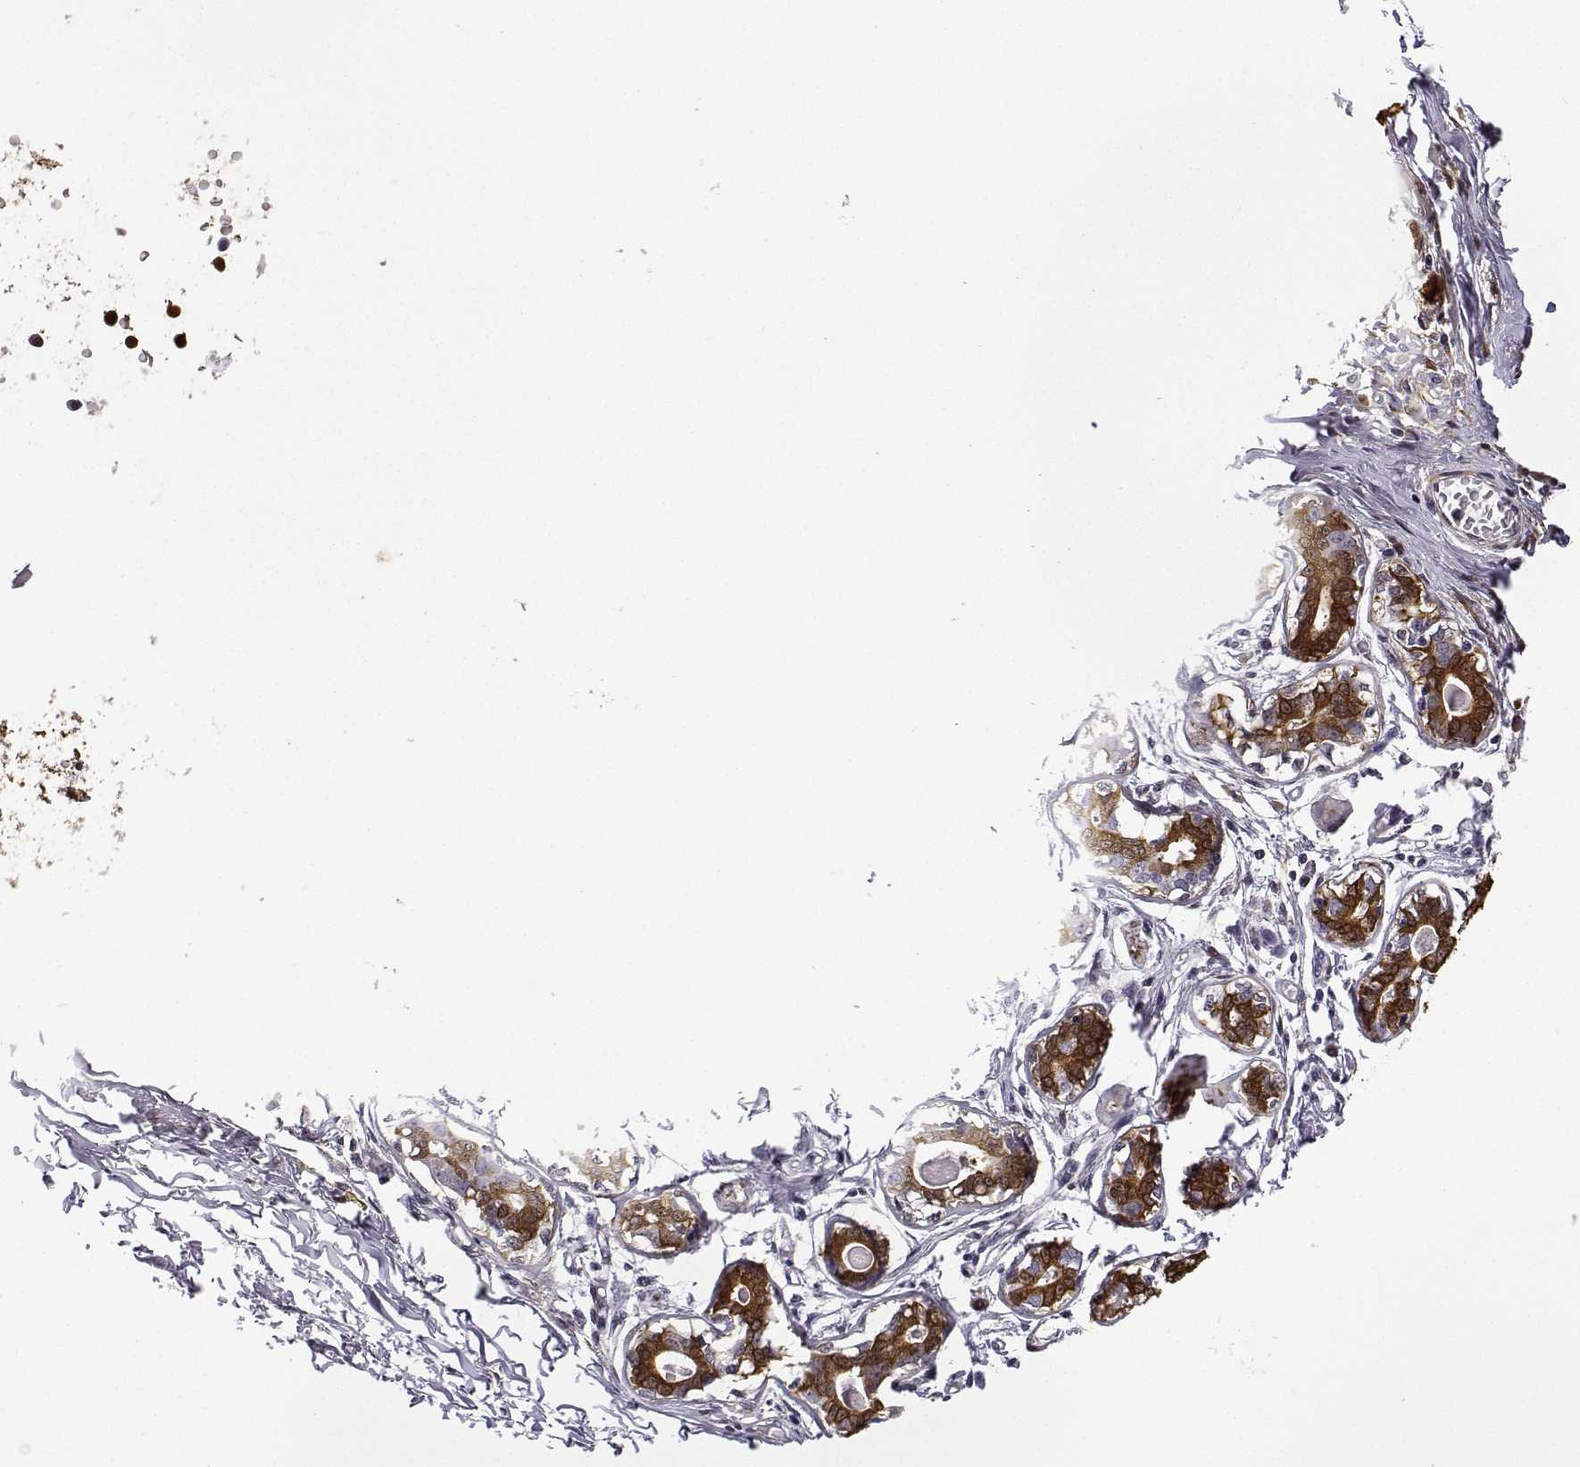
{"staining": {"intensity": "moderate", "quantity": ">75%", "location": "cytoplasmic/membranous"}, "tissue": "breast", "cell_type": "Adipocytes", "image_type": "normal", "snomed": [{"axis": "morphology", "description": "Normal tissue, NOS"}, {"axis": "topography", "description": "Skin"}, {"axis": "topography", "description": "Breast"}], "caption": "Immunohistochemical staining of normal human breast shows >75% levels of moderate cytoplasmic/membranous protein staining in approximately >75% of adipocytes.", "gene": "PHGDH", "patient": {"sex": "female", "age": 43}}